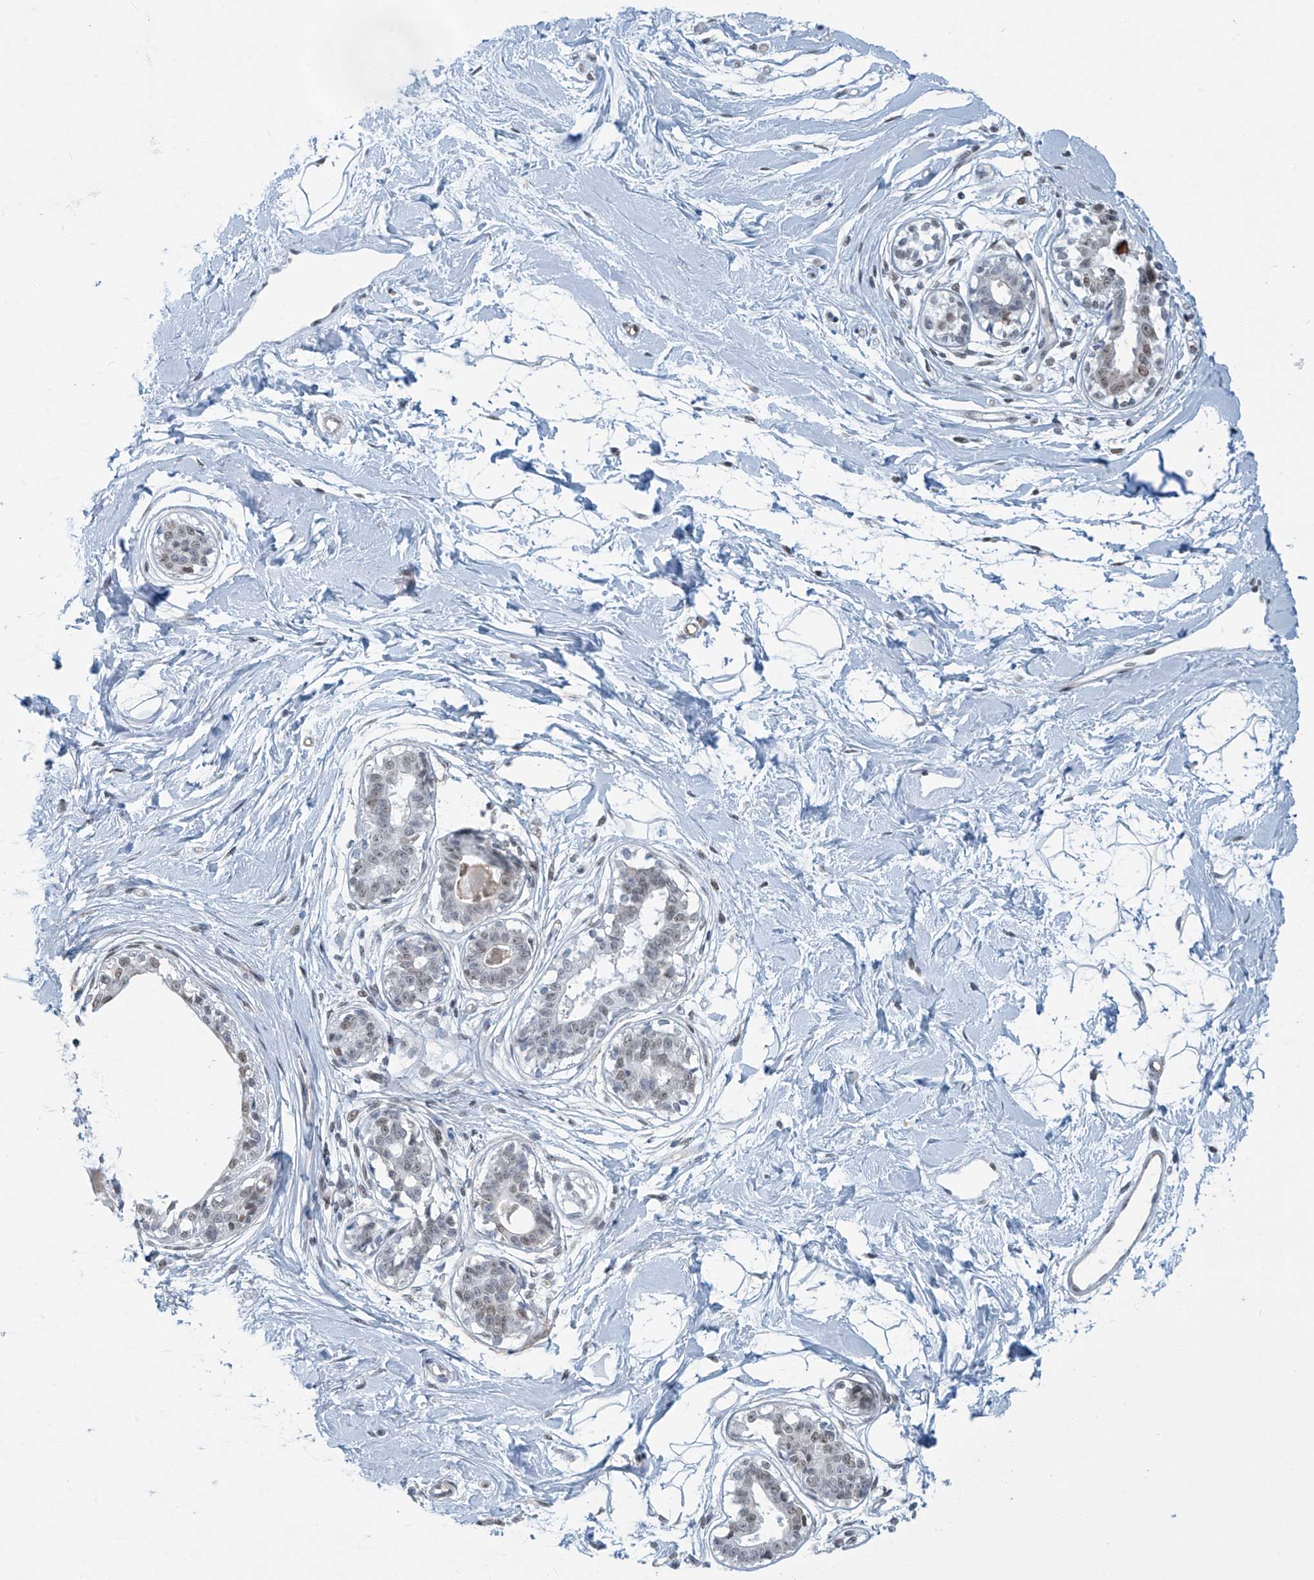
{"staining": {"intensity": "weak", "quantity": ">75%", "location": "nuclear"}, "tissue": "breast", "cell_type": "Adipocytes", "image_type": "normal", "snomed": [{"axis": "morphology", "description": "Normal tissue, NOS"}, {"axis": "topography", "description": "Breast"}], "caption": "Protein analysis of unremarkable breast reveals weak nuclear staining in approximately >75% of adipocytes.", "gene": "ENSG00000257390", "patient": {"sex": "female", "age": 45}}